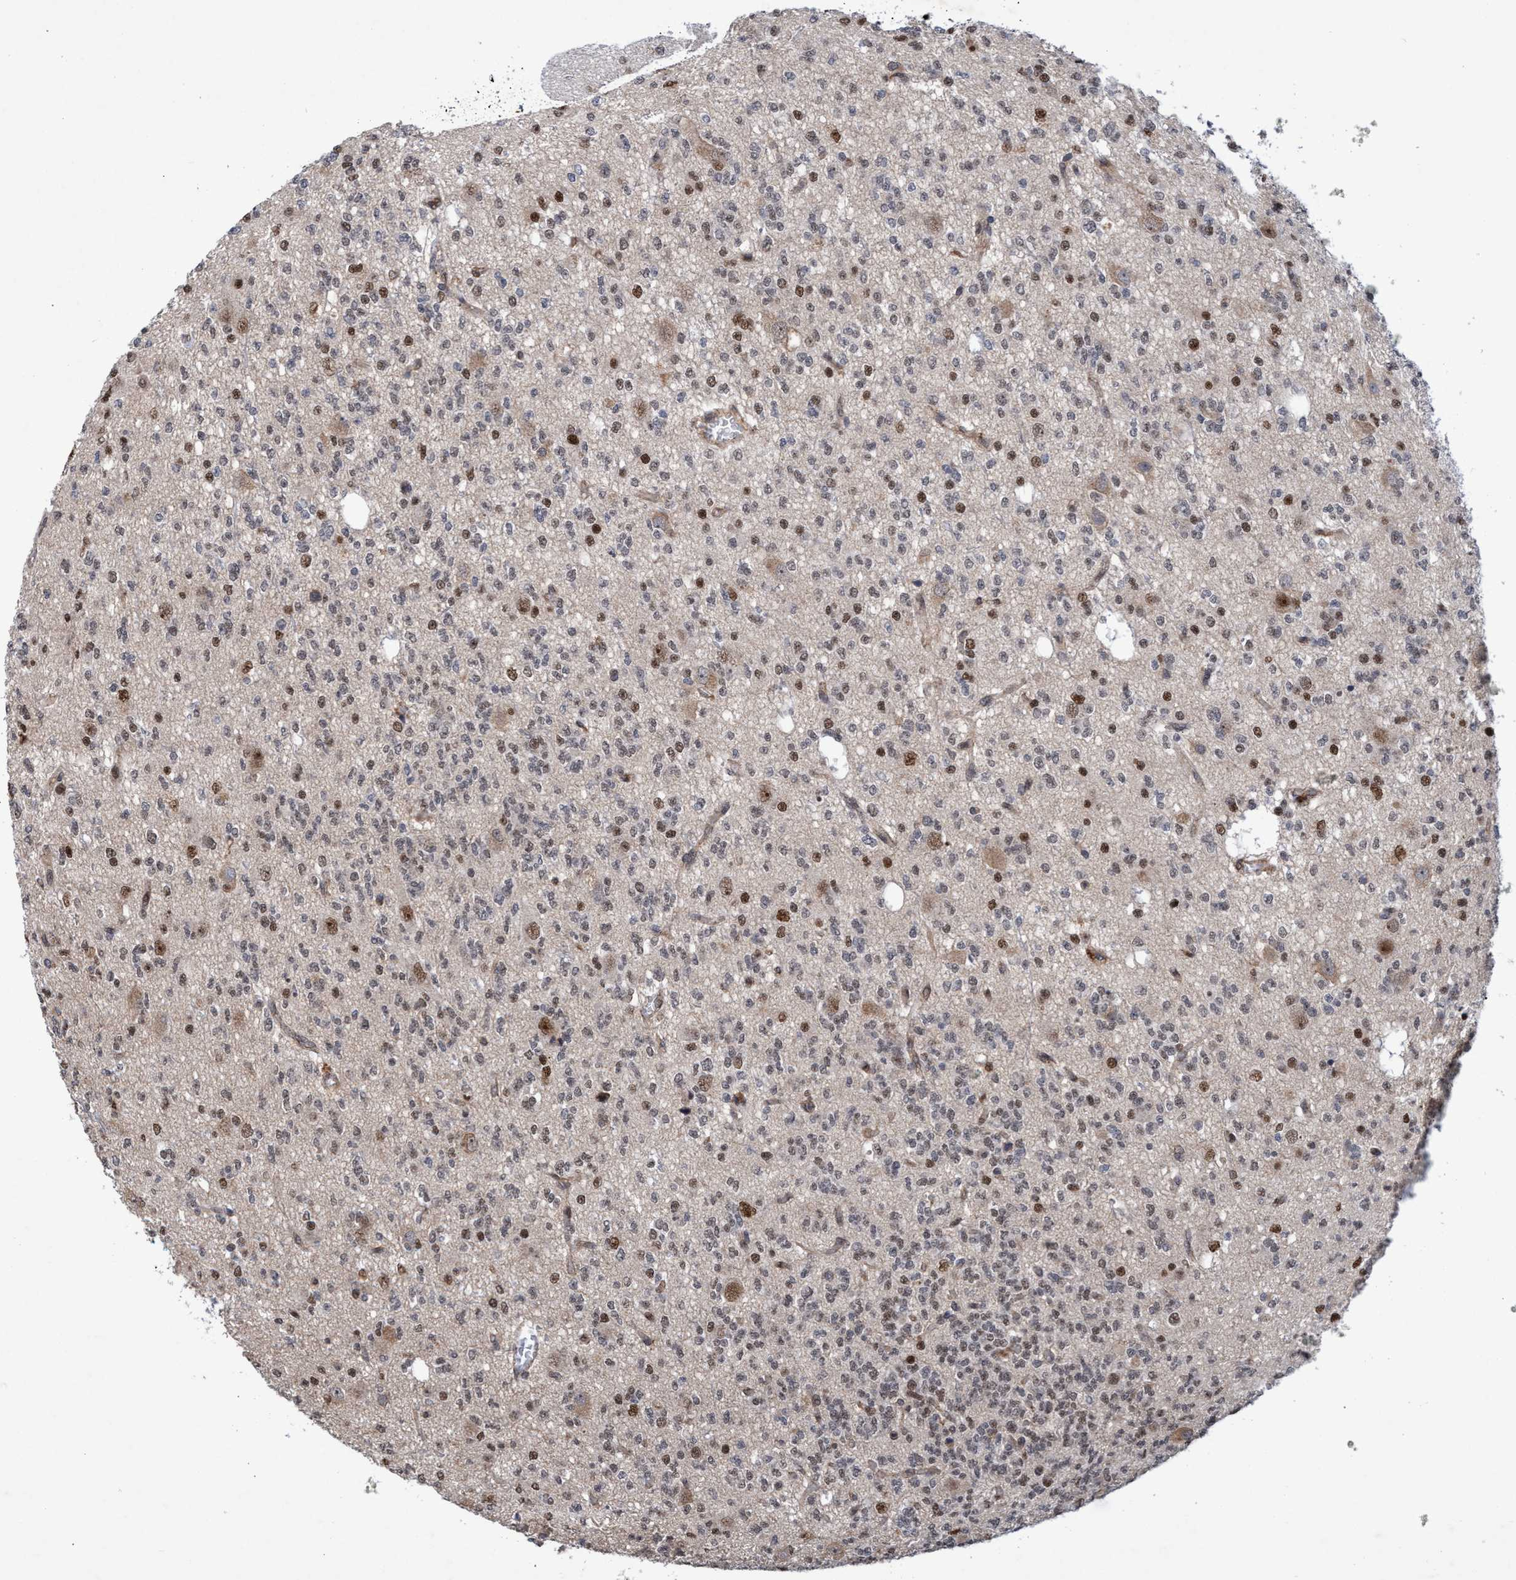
{"staining": {"intensity": "moderate", "quantity": "25%-75%", "location": "nuclear"}, "tissue": "glioma", "cell_type": "Tumor cells", "image_type": "cancer", "snomed": [{"axis": "morphology", "description": "Glioma, malignant, Low grade"}, {"axis": "topography", "description": "Brain"}], "caption": "The histopathology image displays a brown stain indicating the presence of a protein in the nuclear of tumor cells in malignant glioma (low-grade).", "gene": "GTF2F1", "patient": {"sex": "male", "age": 38}}